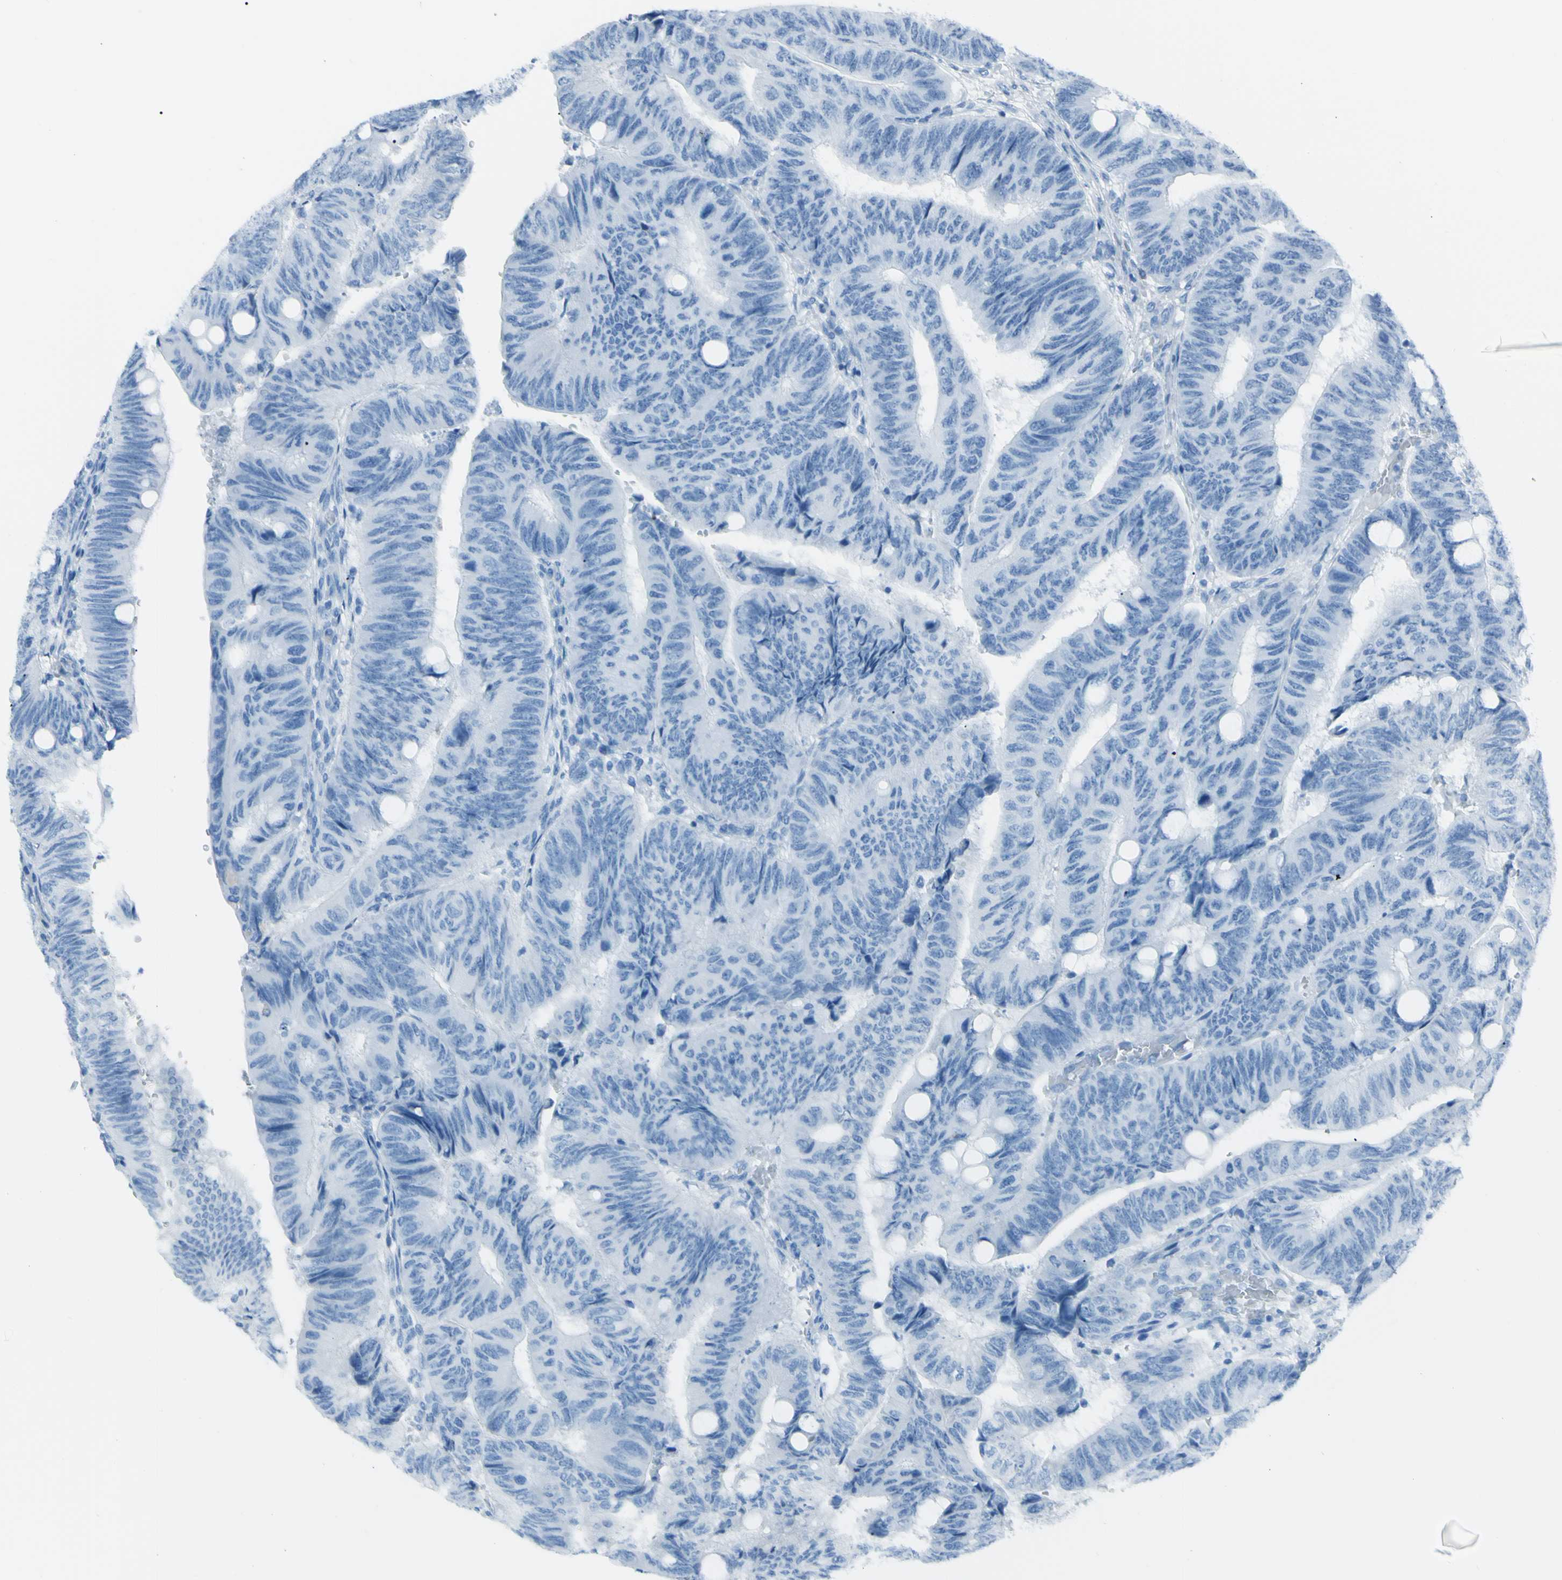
{"staining": {"intensity": "negative", "quantity": "none", "location": "none"}, "tissue": "colorectal cancer", "cell_type": "Tumor cells", "image_type": "cancer", "snomed": [{"axis": "morphology", "description": "Normal tissue, NOS"}, {"axis": "morphology", "description": "Adenocarcinoma, NOS"}, {"axis": "topography", "description": "Rectum"}, {"axis": "topography", "description": "Peripheral nerve tissue"}], "caption": "DAB (3,3'-diaminobenzidine) immunohistochemical staining of human colorectal adenocarcinoma shows no significant positivity in tumor cells.", "gene": "TFPI2", "patient": {"sex": "male", "age": 92}}